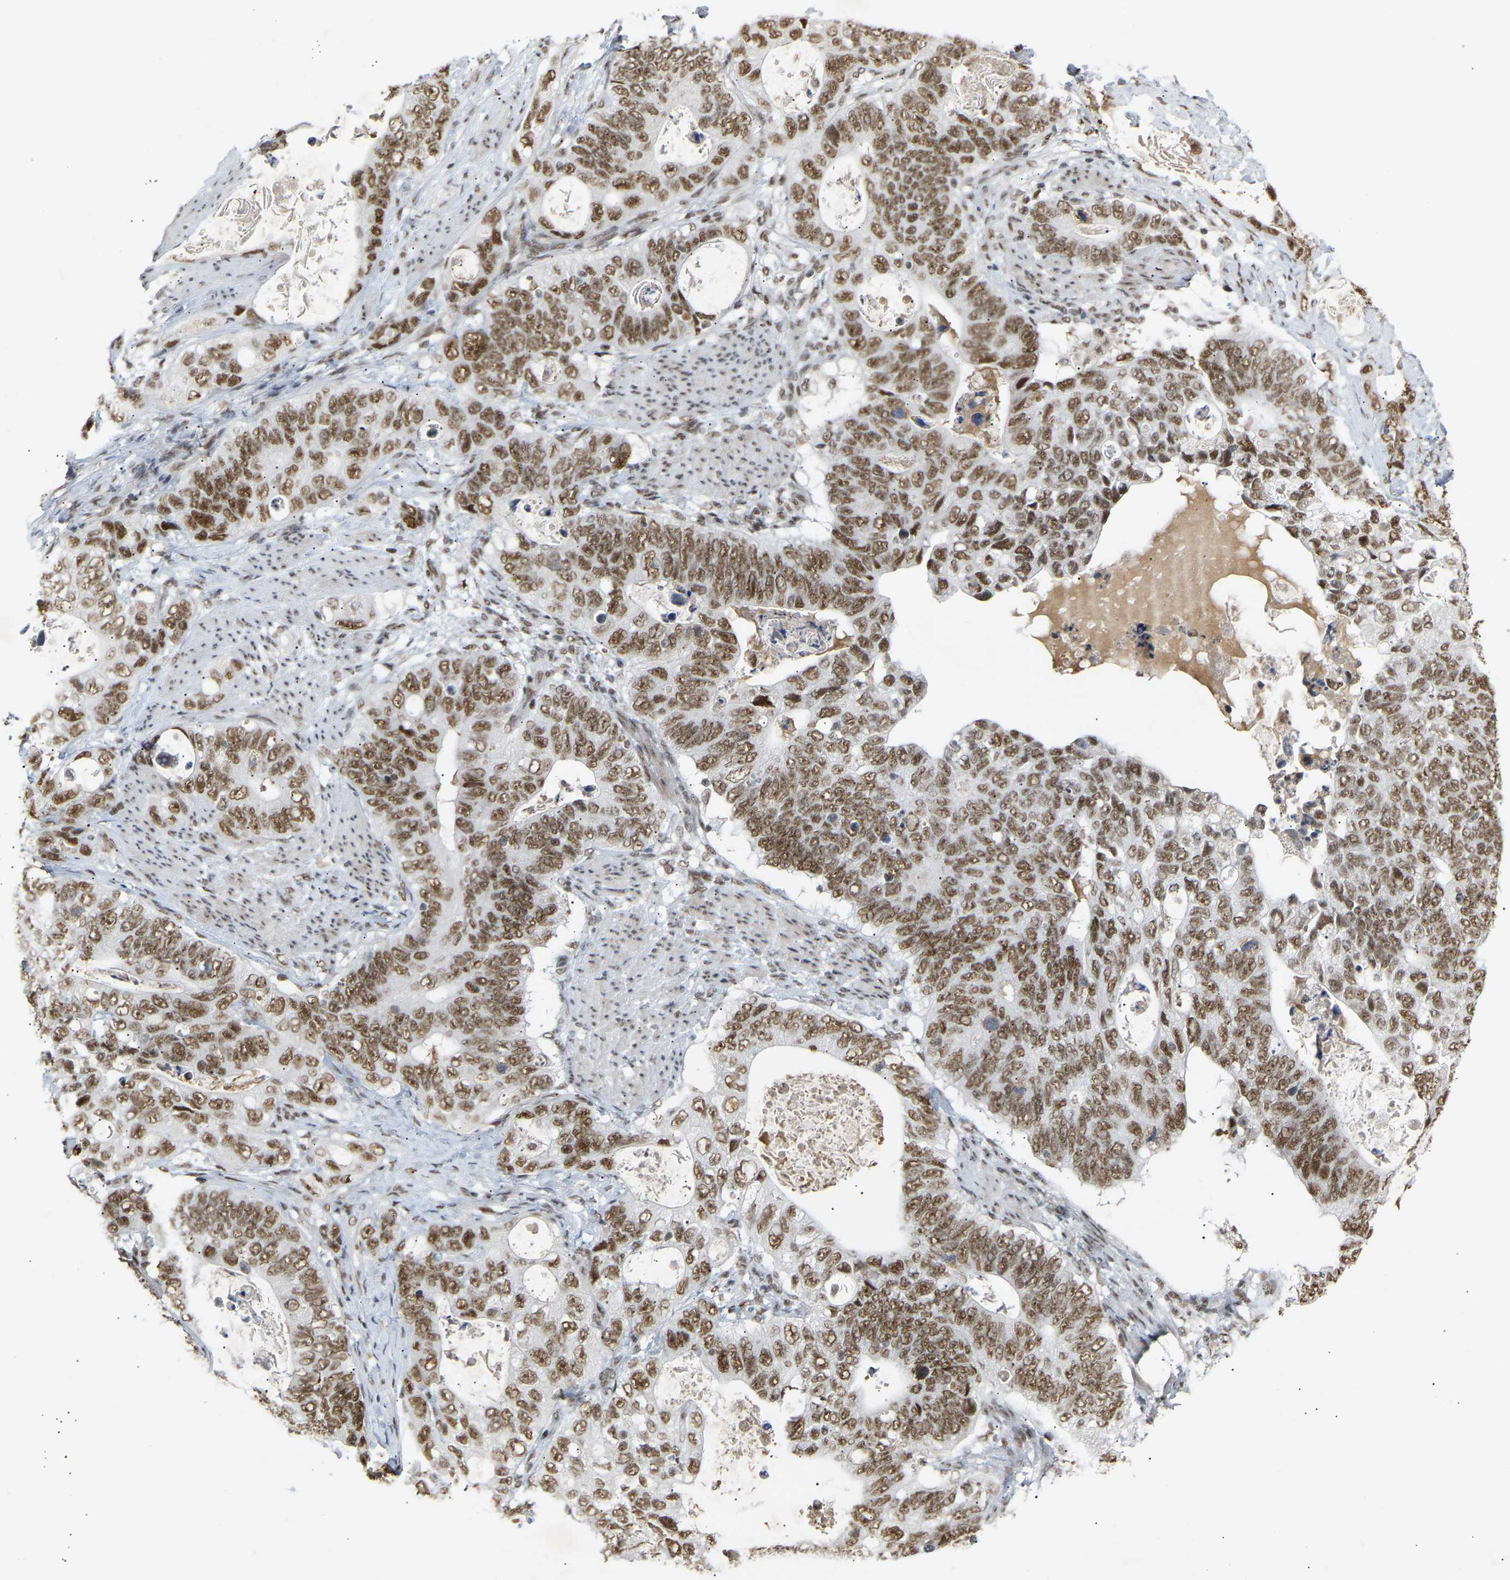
{"staining": {"intensity": "strong", "quantity": ">75%", "location": "nuclear"}, "tissue": "stomach cancer", "cell_type": "Tumor cells", "image_type": "cancer", "snomed": [{"axis": "morphology", "description": "Normal tissue, NOS"}, {"axis": "morphology", "description": "Adenocarcinoma, NOS"}, {"axis": "topography", "description": "Stomach"}], "caption": "Adenocarcinoma (stomach) tissue demonstrates strong nuclear expression in about >75% of tumor cells, visualized by immunohistochemistry. Using DAB (3,3'-diaminobenzidine) (brown) and hematoxylin (blue) stains, captured at high magnification using brightfield microscopy.", "gene": "NELFB", "patient": {"sex": "female", "age": 89}}